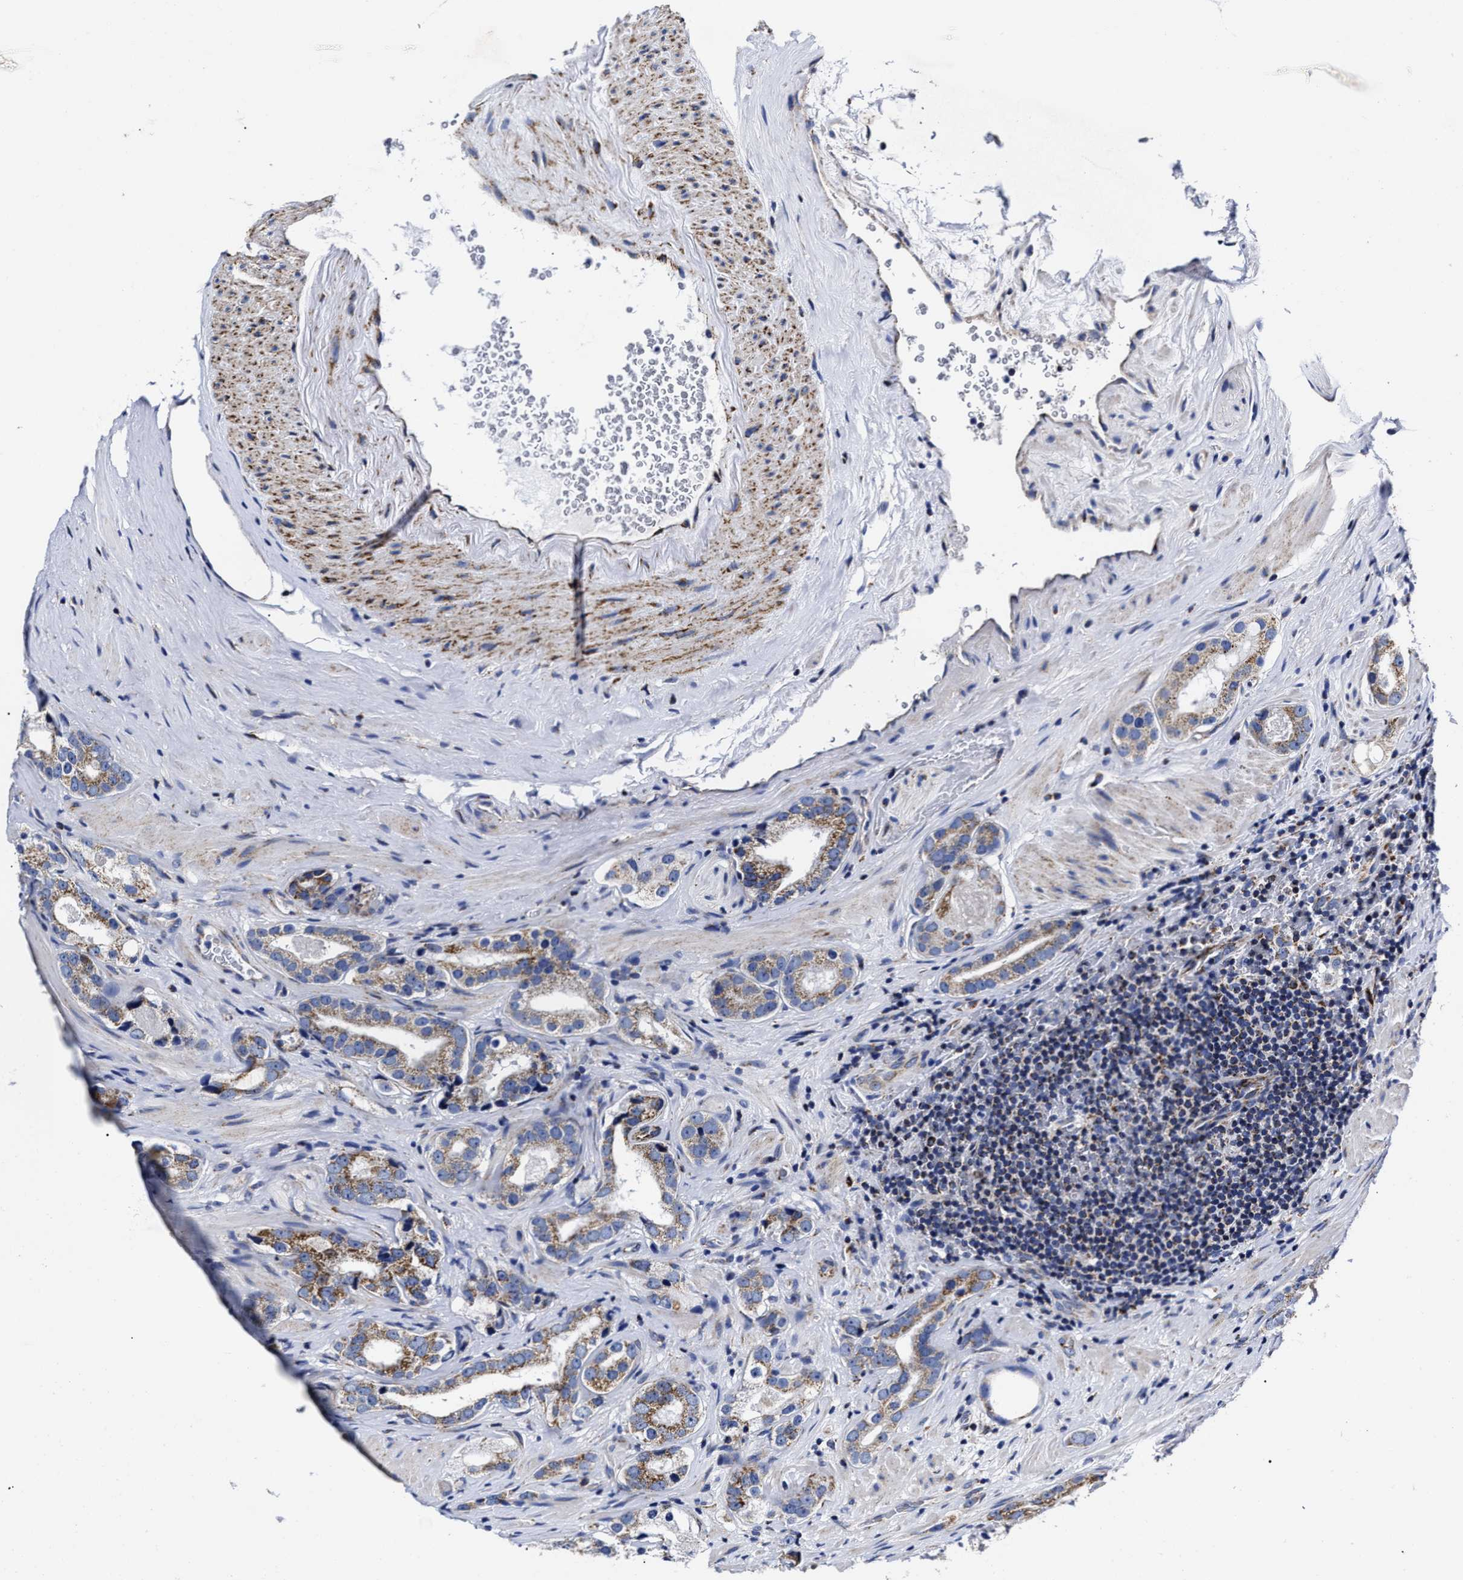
{"staining": {"intensity": "moderate", "quantity": "25%-75%", "location": "cytoplasmic/membranous"}, "tissue": "prostate cancer", "cell_type": "Tumor cells", "image_type": "cancer", "snomed": [{"axis": "morphology", "description": "Adenocarcinoma, High grade"}, {"axis": "topography", "description": "Prostate"}], "caption": "Protein expression analysis of prostate cancer (high-grade adenocarcinoma) demonstrates moderate cytoplasmic/membranous expression in about 25%-75% of tumor cells. The staining is performed using DAB (3,3'-diaminobenzidine) brown chromogen to label protein expression. The nuclei are counter-stained blue using hematoxylin.", "gene": "HINT2", "patient": {"sex": "male", "age": 63}}